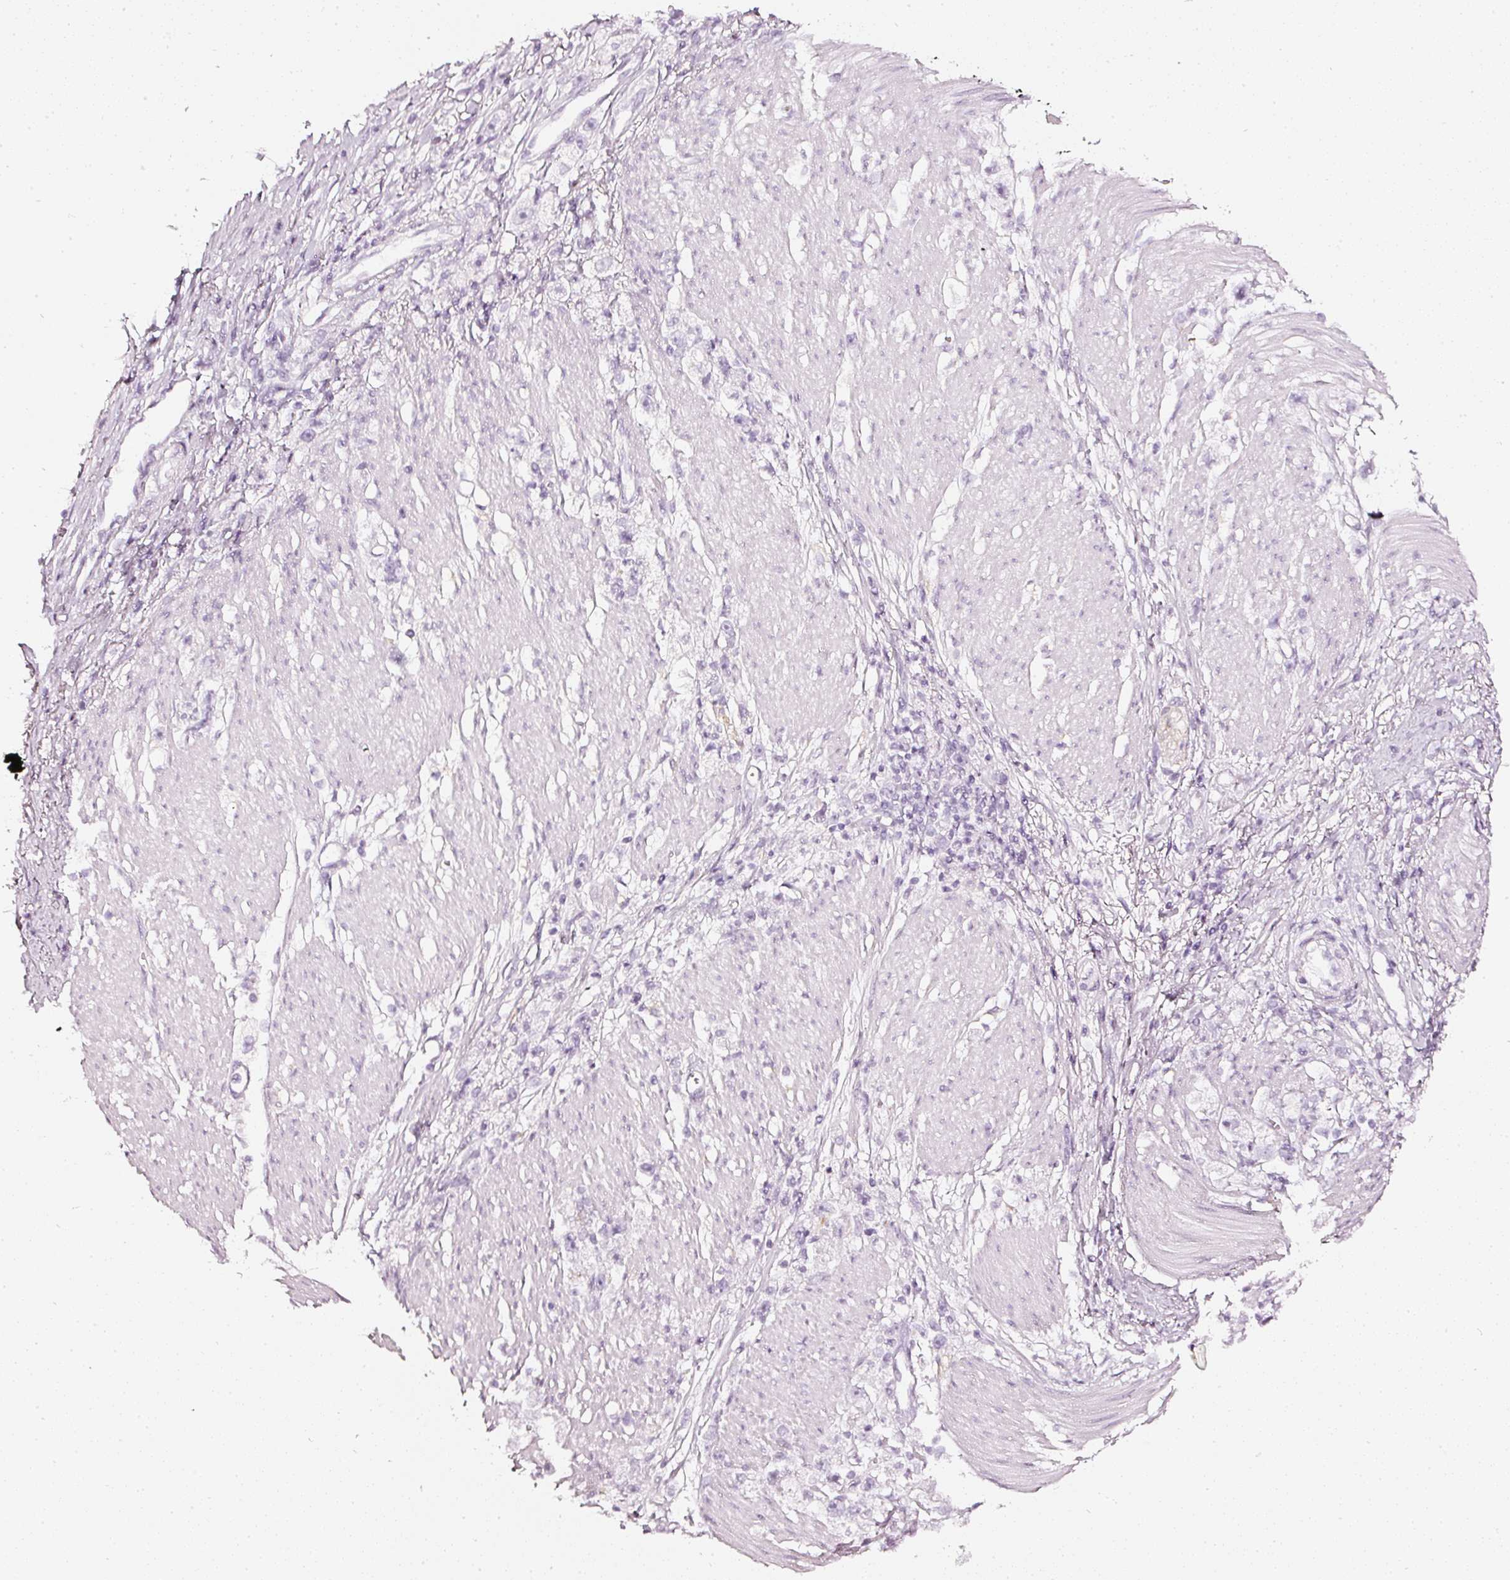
{"staining": {"intensity": "negative", "quantity": "none", "location": "none"}, "tissue": "stomach cancer", "cell_type": "Tumor cells", "image_type": "cancer", "snomed": [{"axis": "morphology", "description": "Adenocarcinoma, NOS"}, {"axis": "topography", "description": "Stomach"}], "caption": "IHC of human stomach cancer (adenocarcinoma) demonstrates no expression in tumor cells.", "gene": "CNP", "patient": {"sex": "female", "age": 59}}